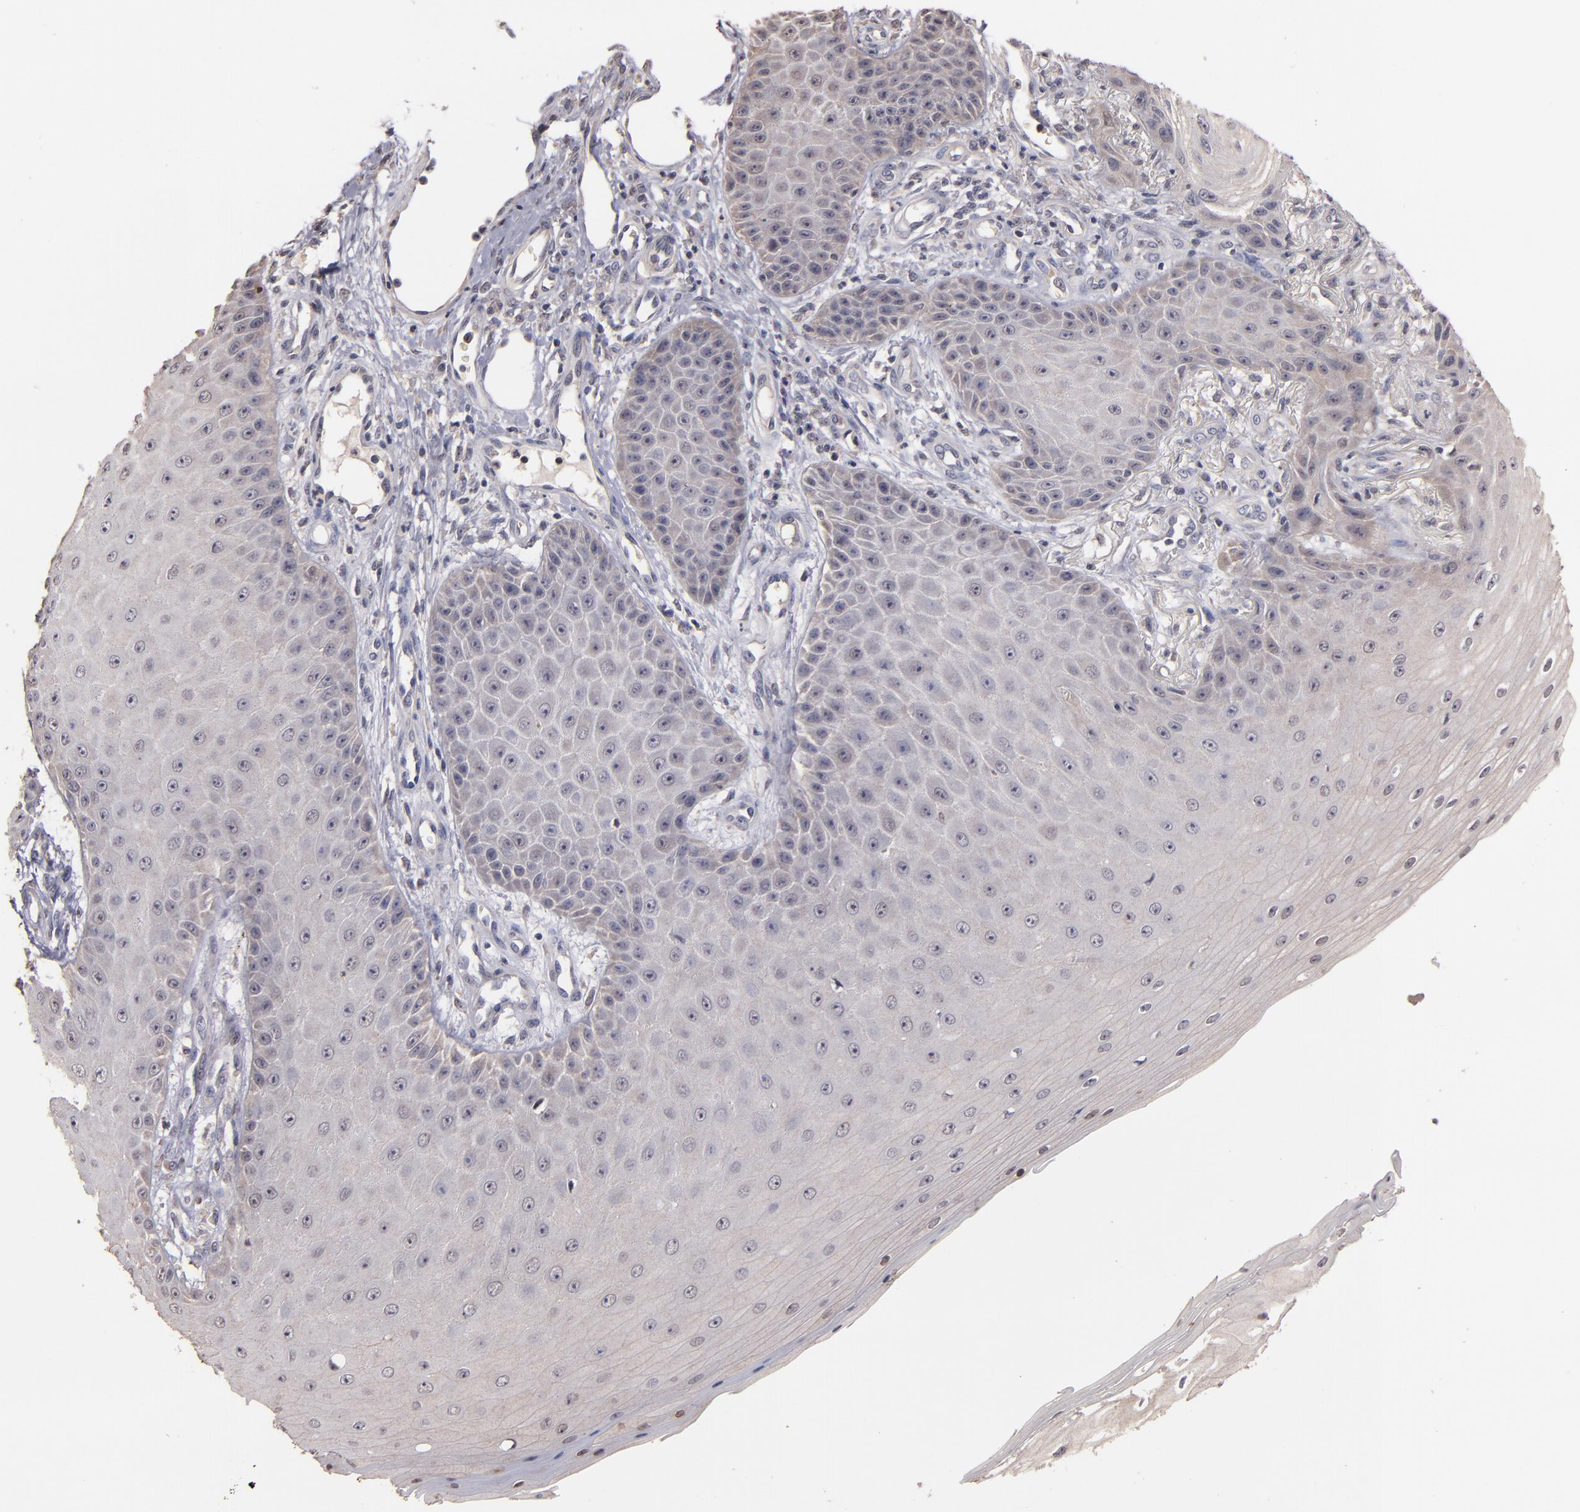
{"staining": {"intensity": "negative", "quantity": "none", "location": "none"}, "tissue": "skin cancer", "cell_type": "Tumor cells", "image_type": "cancer", "snomed": [{"axis": "morphology", "description": "Squamous cell carcinoma, NOS"}, {"axis": "topography", "description": "Skin"}], "caption": "DAB (3,3'-diaminobenzidine) immunohistochemical staining of human skin squamous cell carcinoma reveals no significant staining in tumor cells.", "gene": "S100A1", "patient": {"sex": "female", "age": 40}}